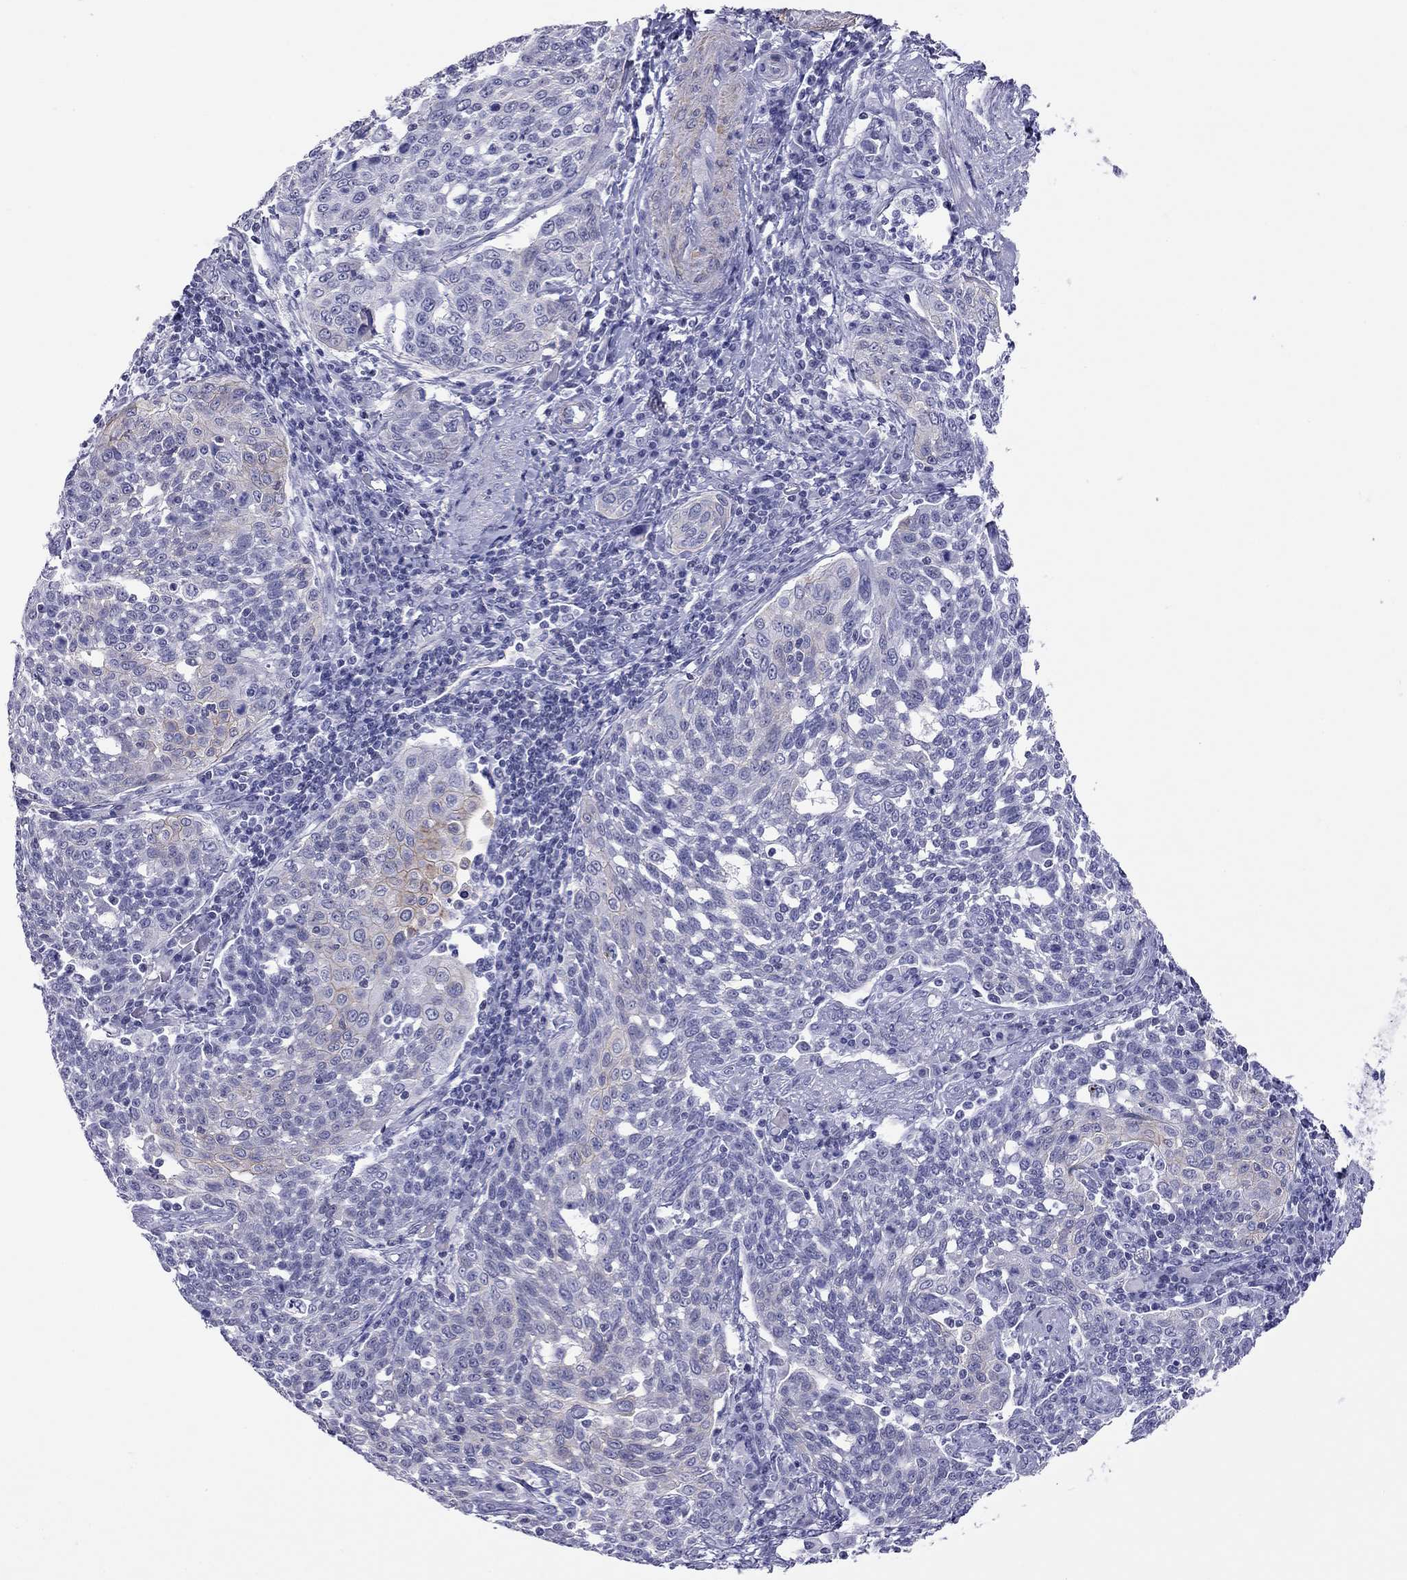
{"staining": {"intensity": "weak", "quantity": "<25%", "location": "cytoplasmic/membranous"}, "tissue": "cervical cancer", "cell_type": "Tumor cells", "image_type": "cancer", "snomed": [{"axis": "morphology", "description": "Squamous cell carcinoma, NOS"}, {"axis": "topography", "description": "Cervix"}], "caption": "IHC of squamous cell carcinoma (cervical) demonstrates no staining in tumor cells.", "gene": "MYMX", "patient": {"sex": "female", "age": 34}}